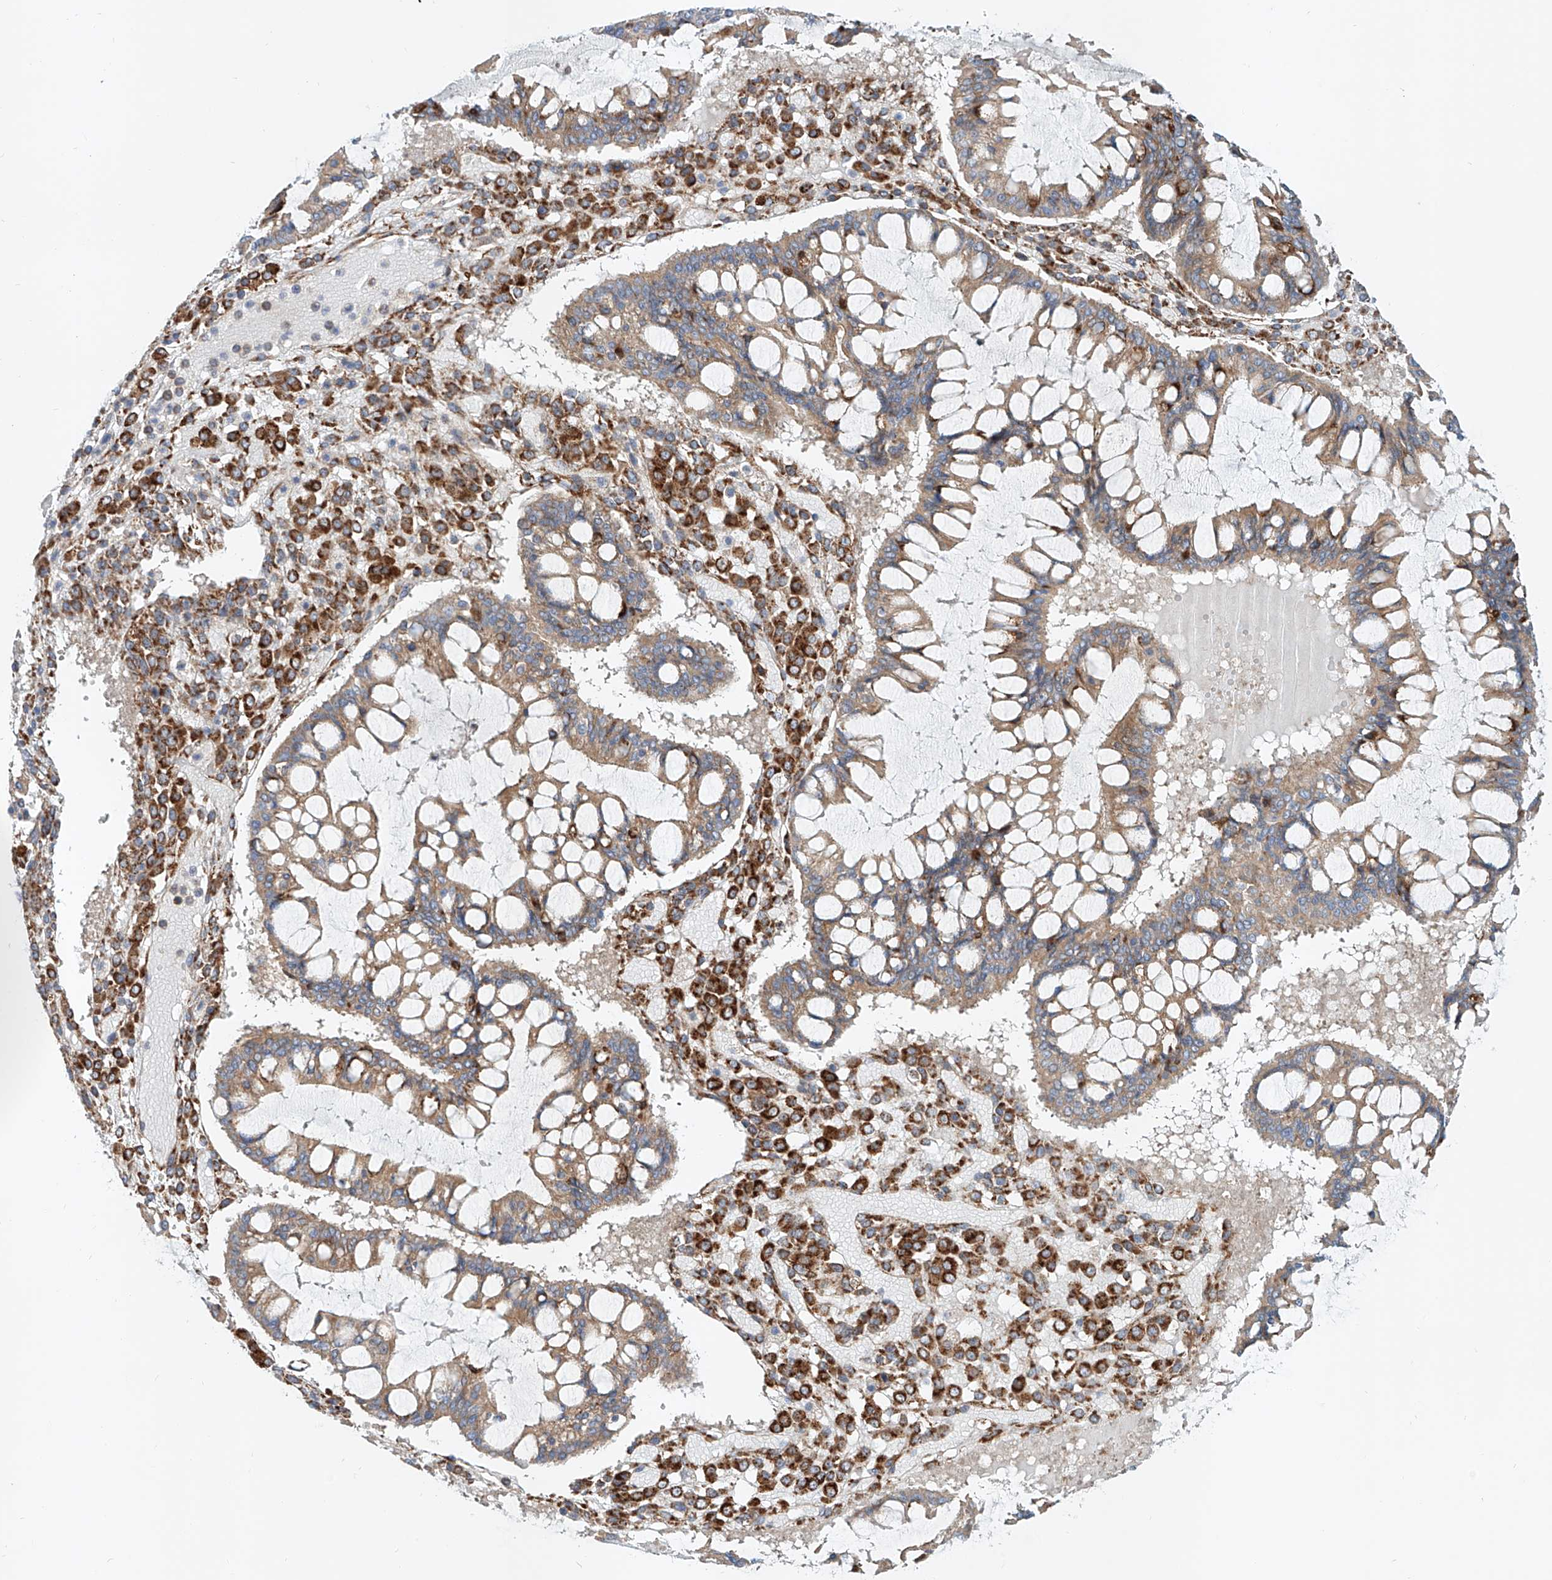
{"staining": {"intensity": "moderate", "quantity": ">75%", "location": "cytoplasmic/membranous"}, "tissue": "ovarian cancer", "cell_type": "Tumor cells", "image_type": "cancer", "snomed": [{"axis": "morphology", "description": "Cystadenocarcinoma, mucinous, NOS"}, {"axis": "topography", "description": "Ovary"}], "caption": "Approximately >75% of tumor cells in ovarian mucinous cystadenocarcinoma reveal moderate cytoplasmic/membranous protein expression as visualized by brown immunohistochemical staining.", "gene": "SNAP29", "patient": {"sex": "female", "age": 73}}